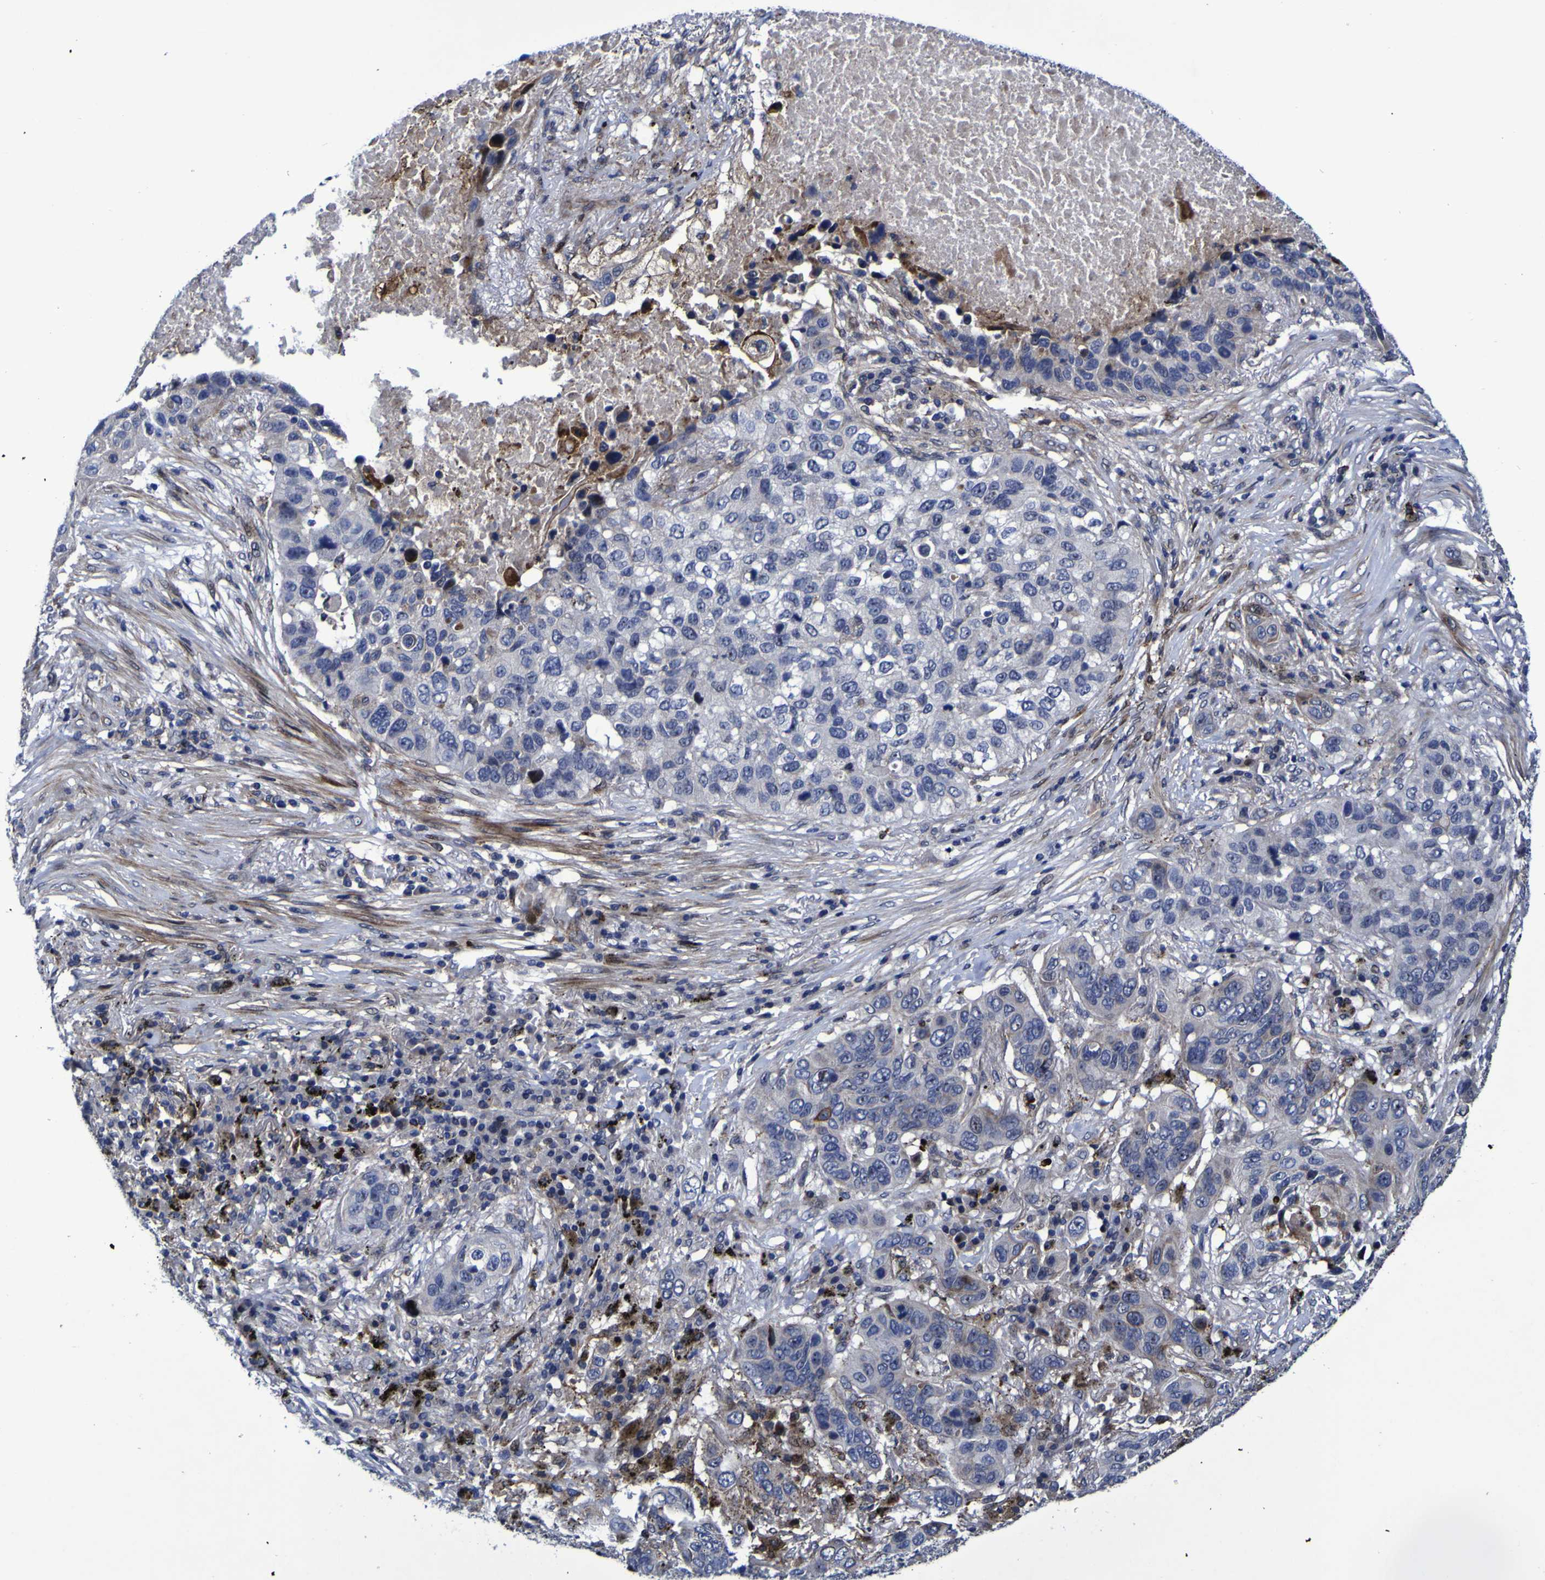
{"staining": {"intensity": "negative", "quantity": "none", "location": "none"}, "tissue": "lung cancer", "cell_type": "Tumor cells", "image_type": "cancer", "snomed": [{"axis": "morphology", "description": "Squamous cell carcinoma, NOS"}, {"axis": "topography", "description": "Lung"}], "caption": "This is a photomicrograph of immunohistochemistry (IHC) staining of lung cancer, which shows no expression in tumor cells.", "gene": "MGLL", "patient": {"sex": "male", "age": 57}}